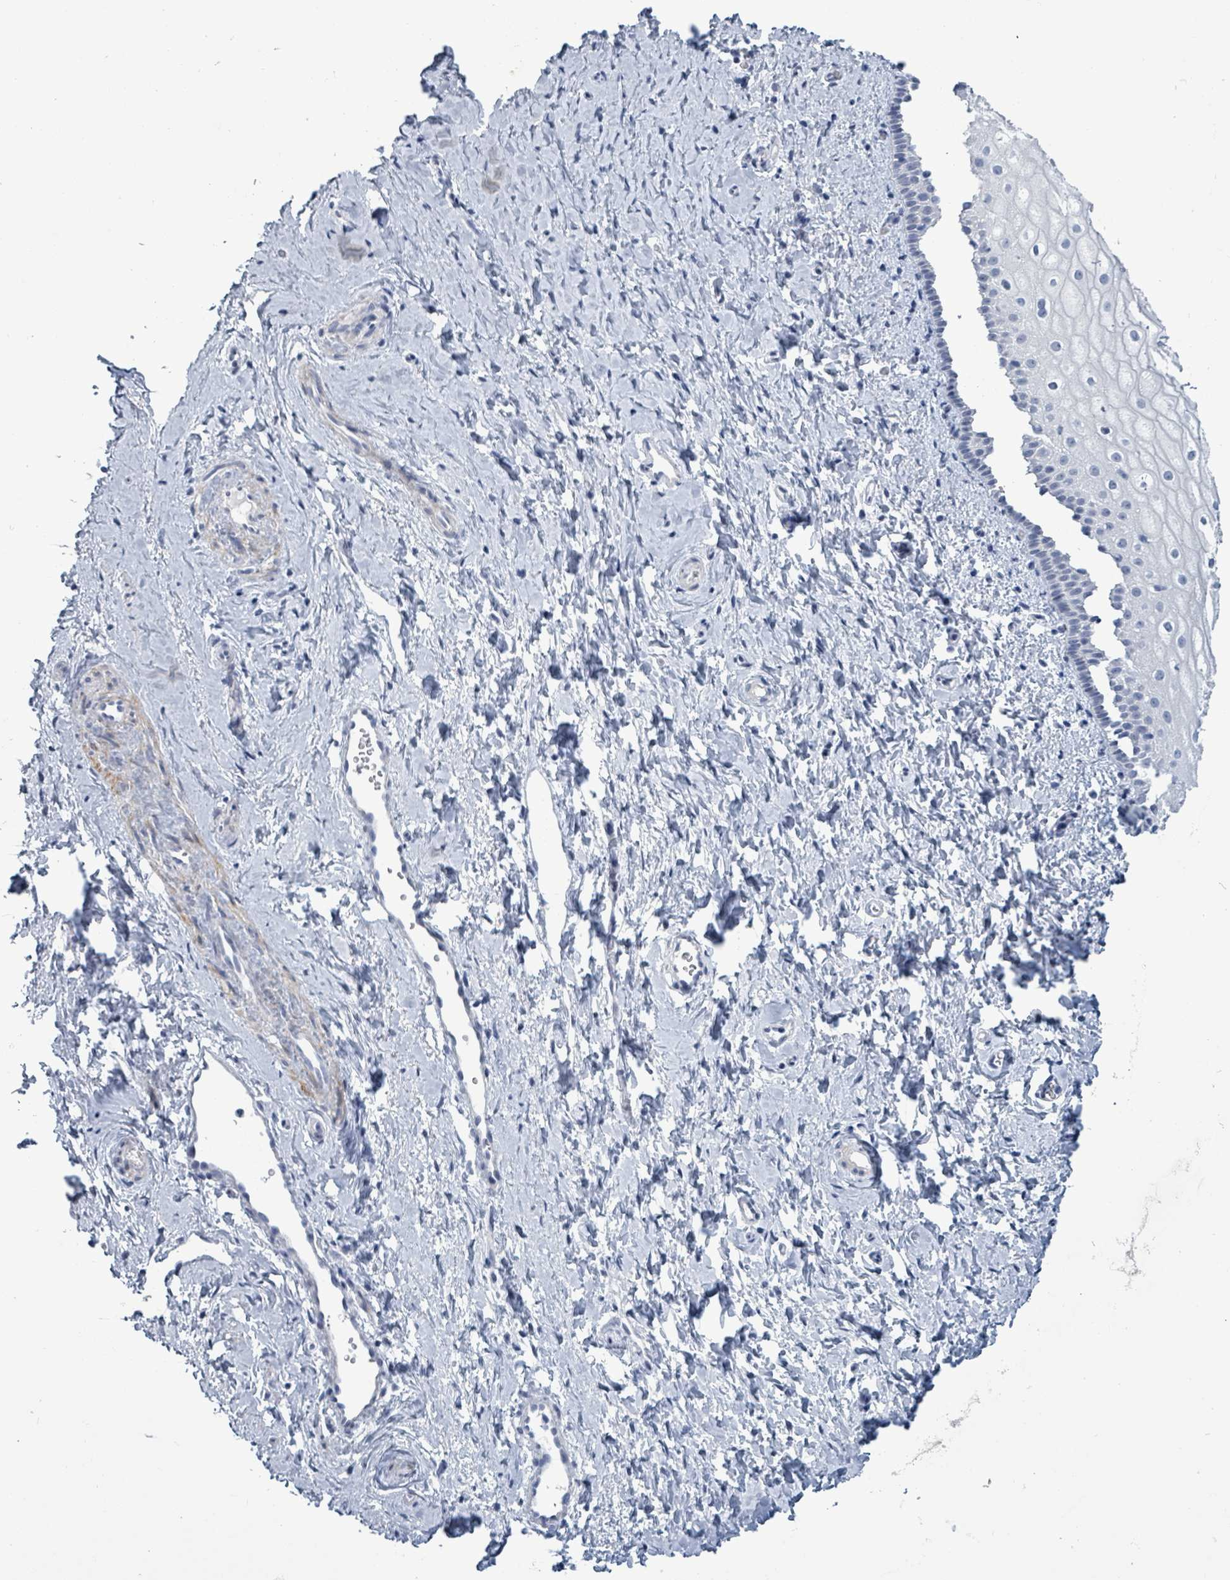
{"staining": {"intensity": "negative", "quantity": "none", "location": "none"}, "tissue": "vagina", "cell_type": "Squamous epithelial cells", "image_type": "normal", "snomed": [{"axis": "morphology", "description": "Normal tissue, NOS"}, {"axis": "topography", "description": "Vagina"}], "caption": "Human vagina stained for a protein using immunohistochemistry (IHC) shows no positivity in squamous epithelial cells.", "gene": "ZNF771", "patient": {"sex": "female", "age": 56}}